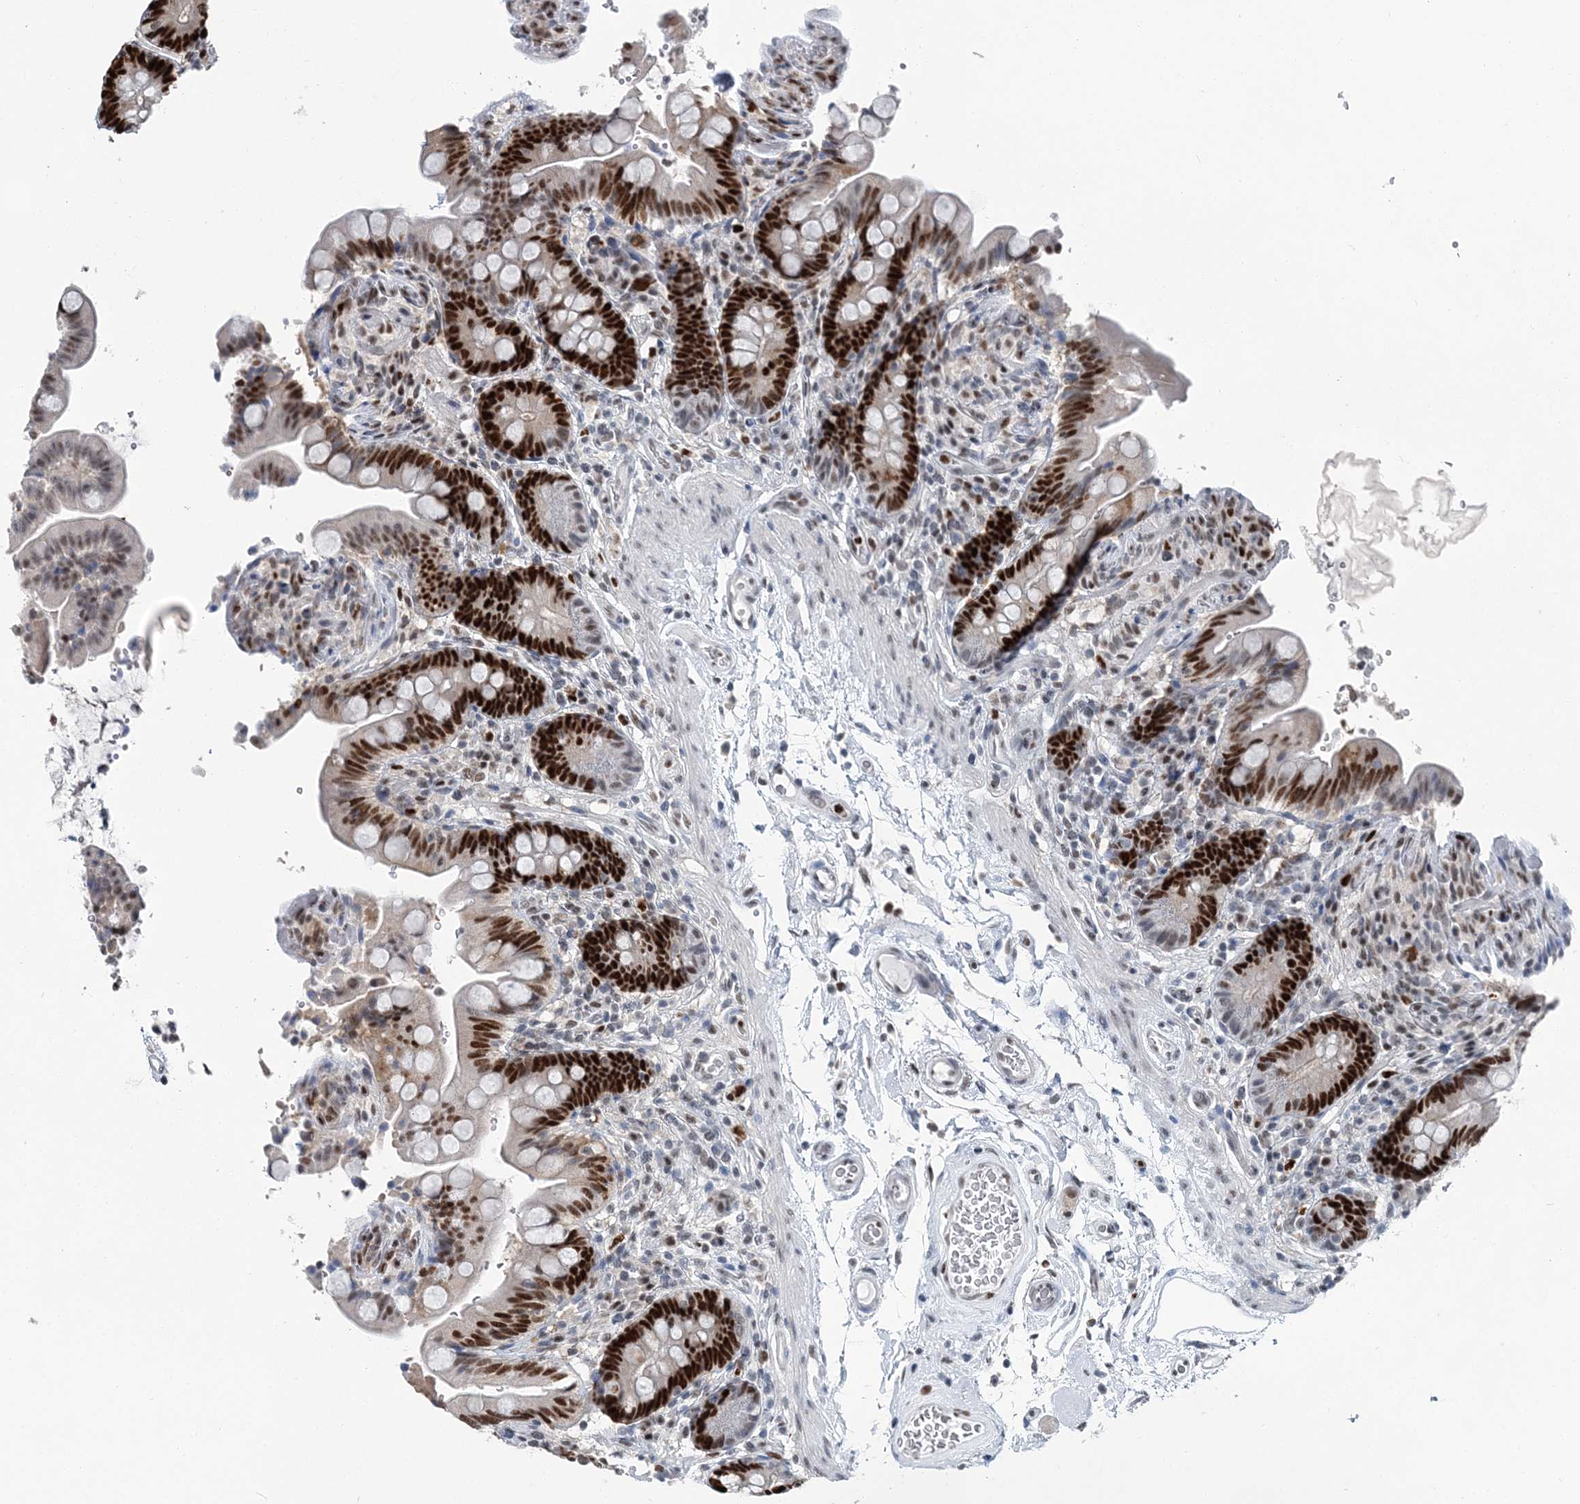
{"staining": {"intensity": "negative", "quantity": "none", "location": "none"}, "tissue": "colon", "cell_type": "Endothelial cells", "image_type": "normal", "snomed": [{"axis": "morphology", "description": "Normal tissue, NOS"}, {"axis": "topography", "description": "Smooth muscle"}, {"axis": "topography", "description": "Colon"}], "caption": "High magnification brightfield microscopy of unremarkable colon stained with DAB (brown) and counterstained with hematoxylin (blue): endothelial cells show no significant staining. (Stains: DAB (3,3'-diaminobenzidine) immunohistochemistry with hematoxylin counter stain, Microscopy: brightfield microscopy at high magnification).", "gene": "HAT1", "patient": {"sex": "male", "age": 73}}